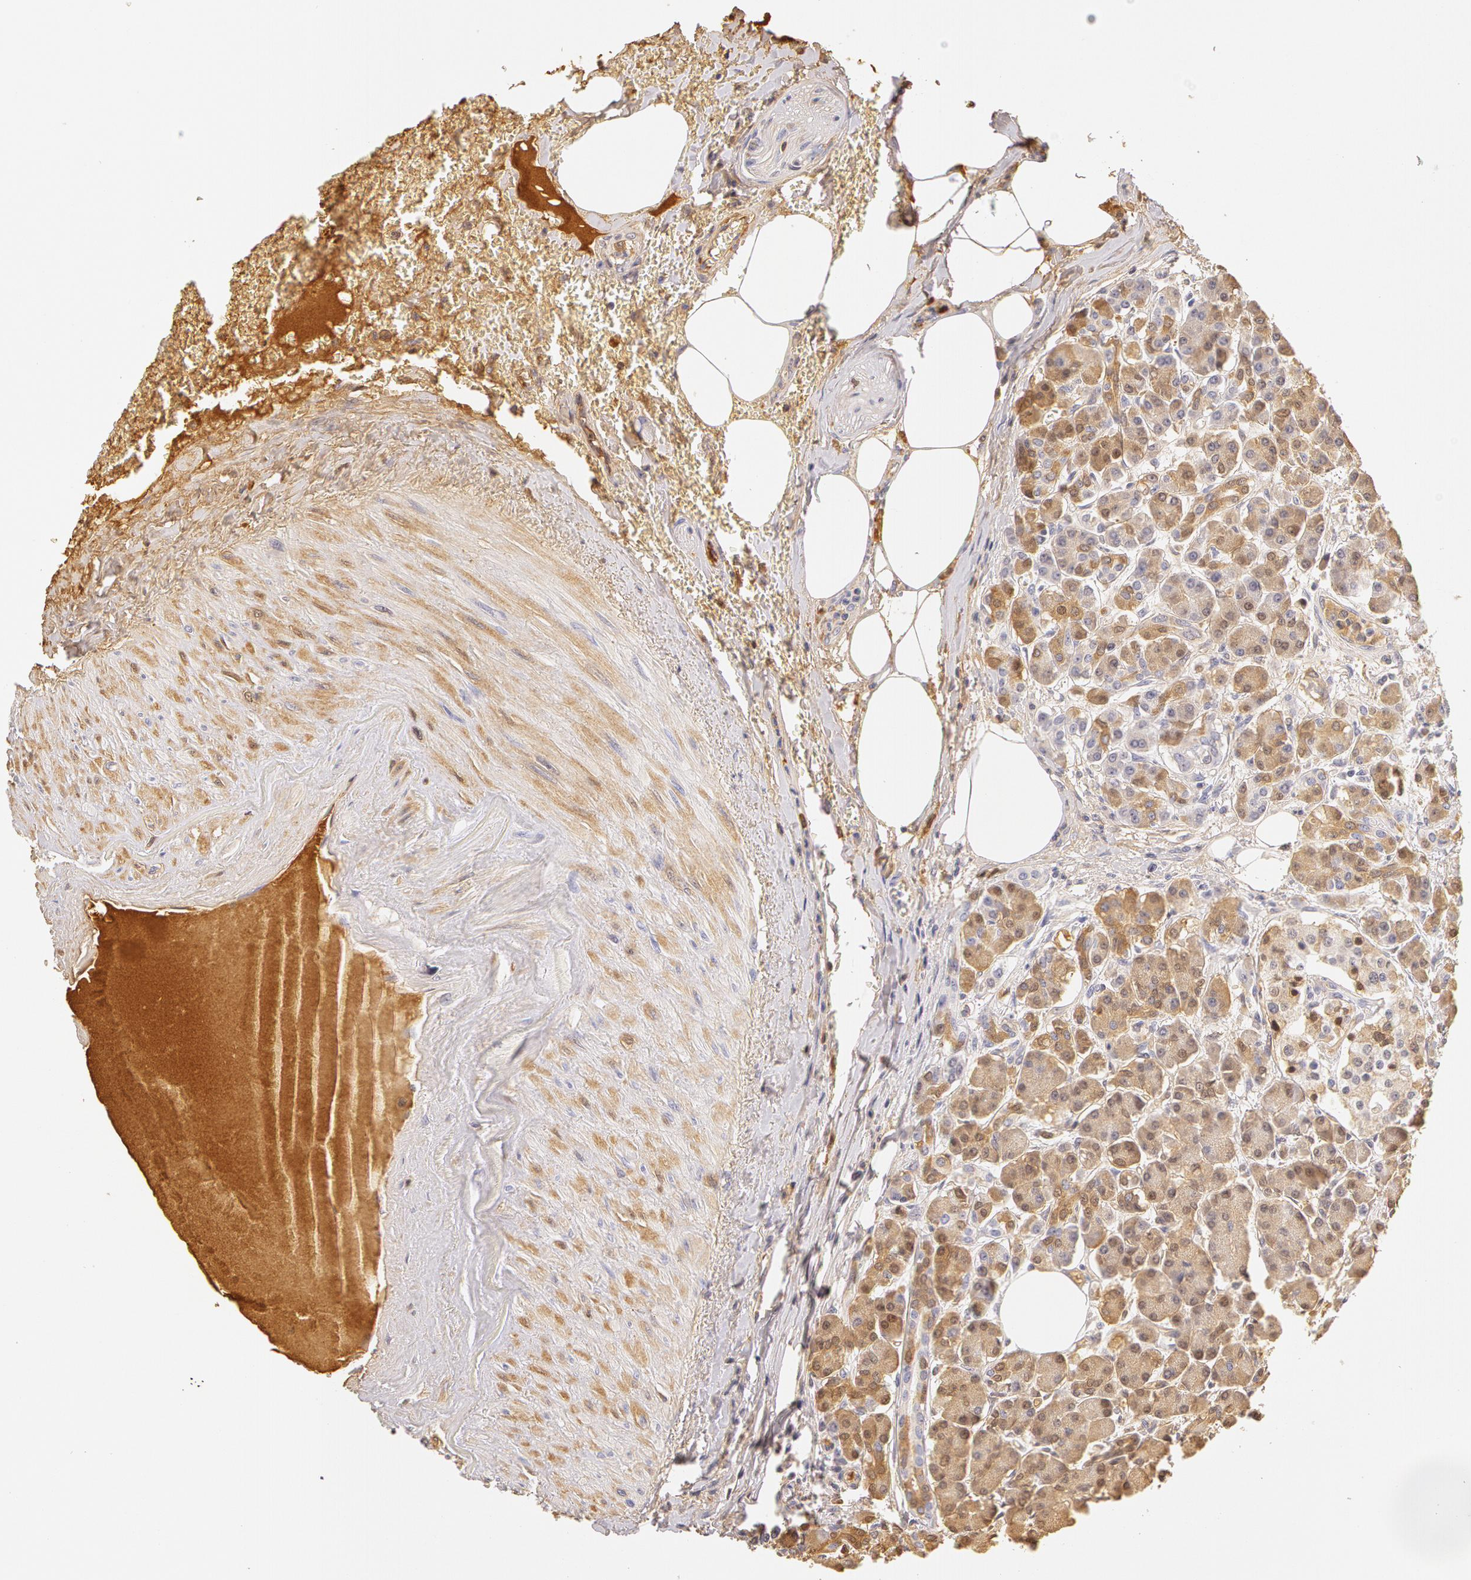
{"staining": {"intensity": "weak", "quantity": "<25%", "location": "cytoplasmic/membranous"}, "tissue": "pancreas", "cell_type": "Exocrine glandular cells", "image_type": "normal", "snomed": [{"axis": "morphology", "description": "Normal tissue, NOS"}, {"axis": "topography", "description": "Pancreas"}], "caption": "High power microscopy histopathology image of an immunohistochemistry micrograph of unremarkable pancreas, revealing no significant staining in exocrine glandular cells. (Brightfield microscopy of DAB immunohistochemistry (IHC) at high magnification).", "gene": "AHSG", "patient": {"sex": "female", "age": 73}}